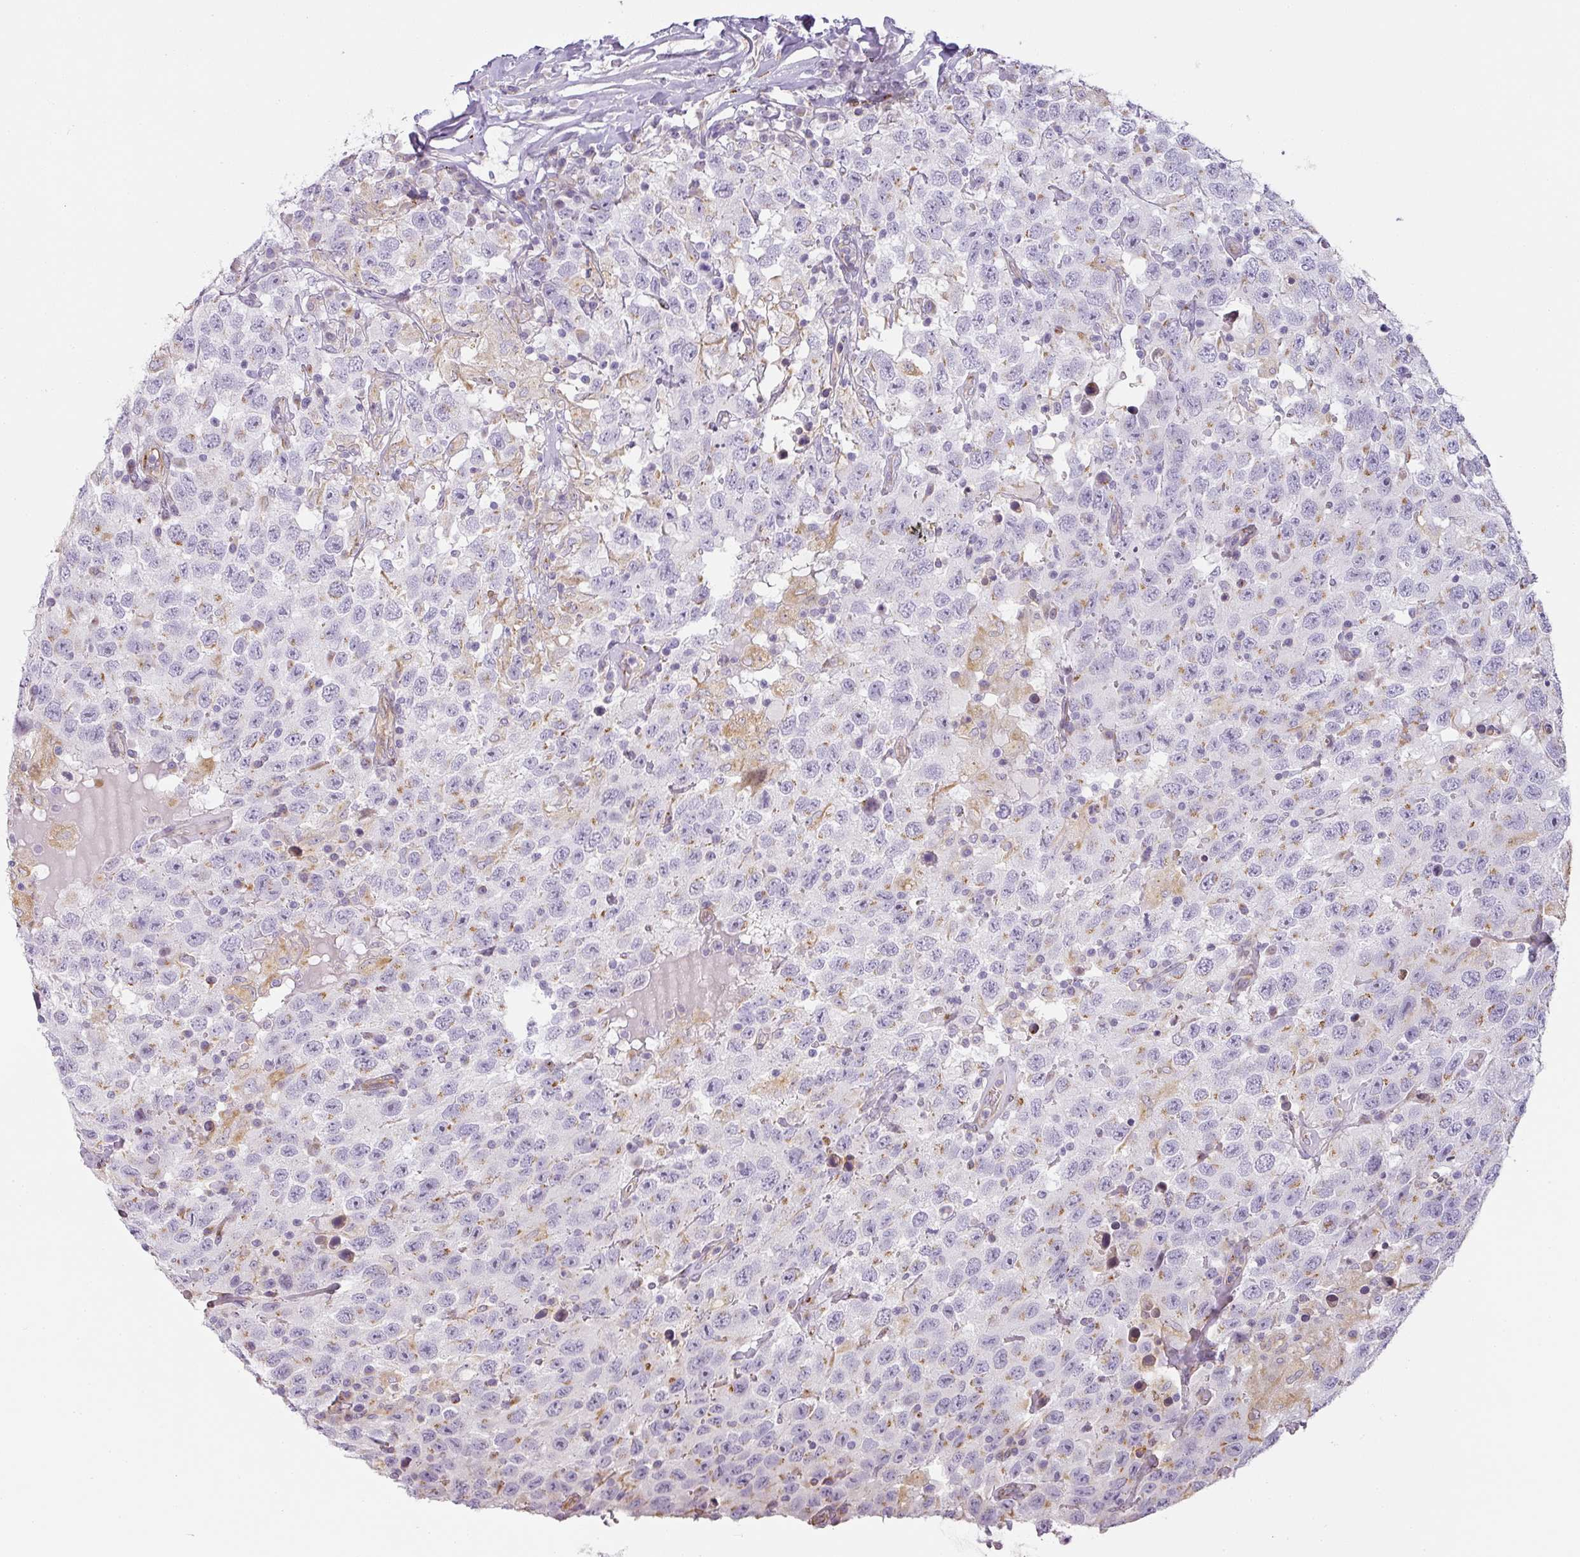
{"staining": {"intensity": "weak", "quantity": "<25%", "location": "cytoplasmic/membranous"}, "tissue": "testis cancer", "cell_type": "Tumor cells", "image_type": "cancer", "snomed": [{"axis": "morphology", "description": "Seminoma, NOS"}, {"axis": "topography", "description": "Testis"}], "caption": "Protein analysis of testis cancer displays no significant expression in tumor cells. (DAB (3,3'-diaminobenzidine) IHC, high magnification).", "gene": "ATP8B2", "patient": {"sex": "male", "age": 41}}